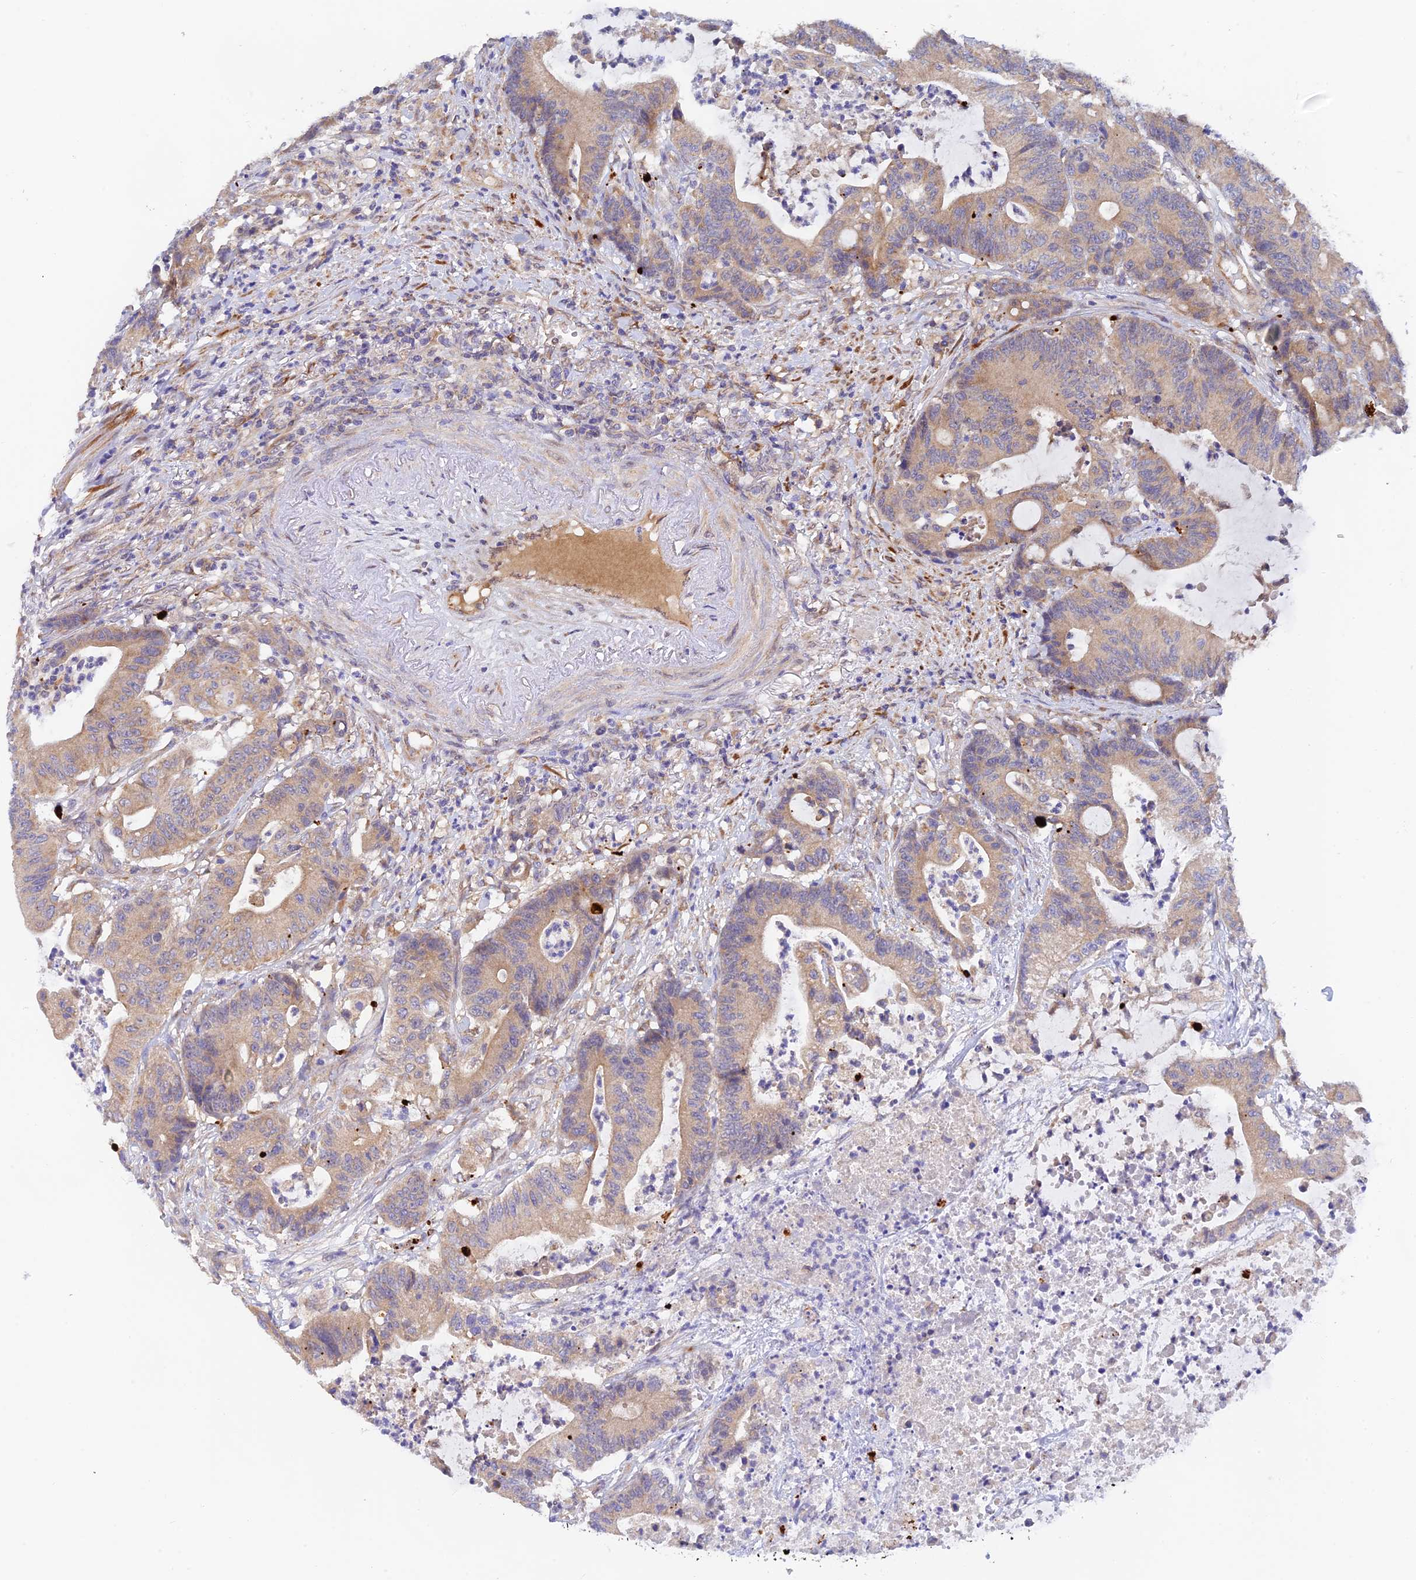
{"staining": {"intensity": "weak", "quantity": ">75%", "location": "cytoplasmic/membranous"}, "tissue": "colorectal cancer", "cell_type": "Tumor cells", "image_type": "cancer", "snomed": [{"axis": "morphology", "description": "Adenocarcinoma, NOS"}, {"axis": "topography", "description": "Colon"}], "caption": "IHC (DAB (3,3'-diaminobenzidine)) staining of adenocarcinoma (colorectal) displays weak cytoplasmic/membranous protein staining in about >75% of tumor cells.", "gene": "RANBP6", "patient": {"sex": "female", "age": 84}}